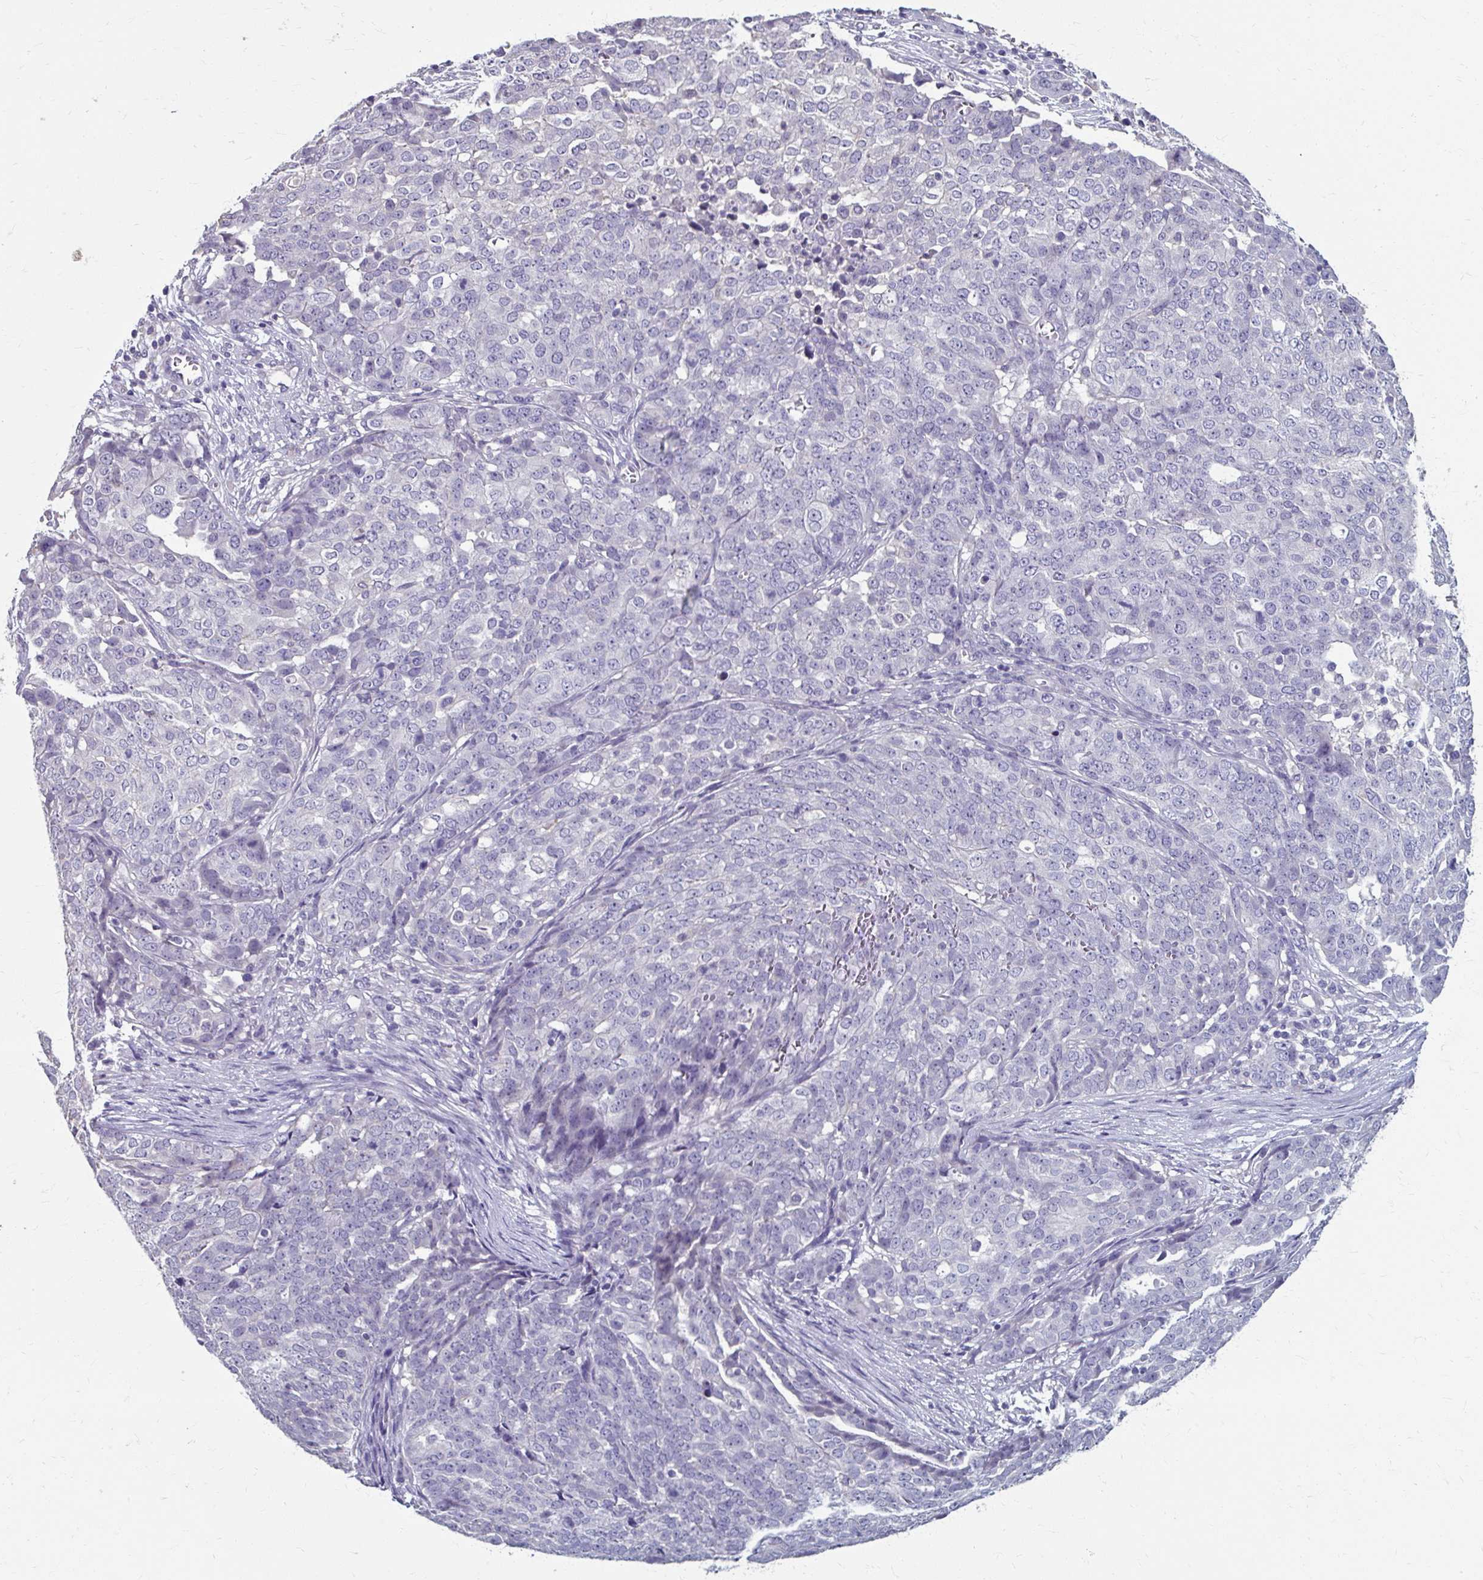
{"staining": {"intensity": "negative", "quantity": "none", "location": "none"}, "tissue": "ovarian cancer", "cell_type": "Tumor cells", "image_type": "cancer", "snomed": [{"axis": "morphology", "description": "Cystadenocarcinoma, serous, NOS"}, {"axis": "topography", "description": "Soft tissue"}, {"axis": "topography", "description": "Ovary"}], "caption": "This is an IHC photomicrograph of ovarian cancer (serous cystadenocarcinoma). There is no positivity in tumor cells.", "gene": "KLHL24", "patient": {"sex": "female", "age": 57}}